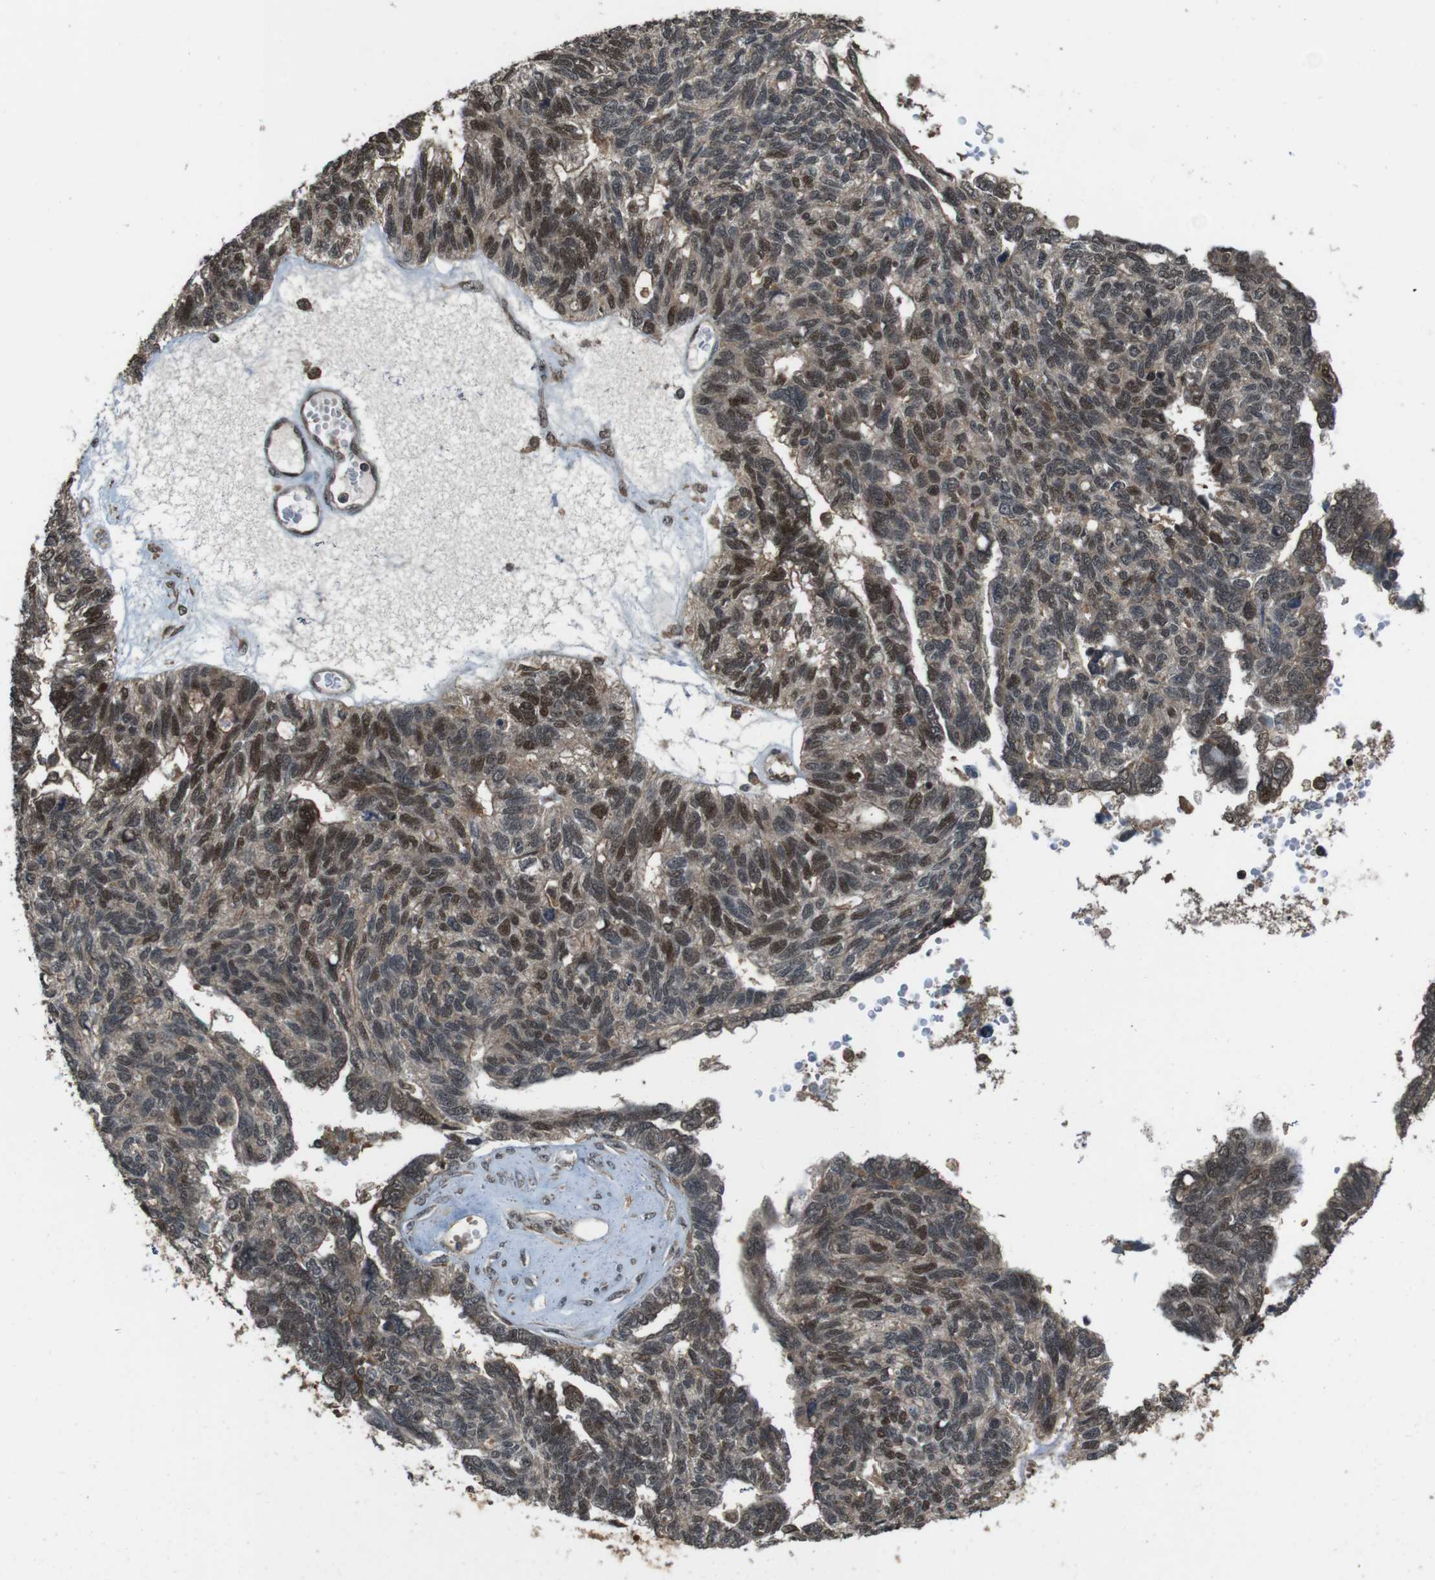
{"staining": {"intensity": "moderate", "quantity": ">75%", "location": "cytoplasmic/membranous,nuclear"}, "tissue": "ovarian cancer", "cell_type": "Tumor cells", "image_type": "cancer", "snomed": [{"axis": "morphology", "description": "Cystadenocarcinoma, serous, NOS"}, {"axis": "topography", "description": "Ovary"}], "caption": "Ovarian cancer (serous cystadenocarcinoma) stained for a protein demonstrates moderate cytoplasmic/membranous and nuclear positivity in tumor cells. (DAB IHC with brightfield microscopy, high magnification).", "gene": "CDC34", "patient": {"sex": "female", "age": 79}}